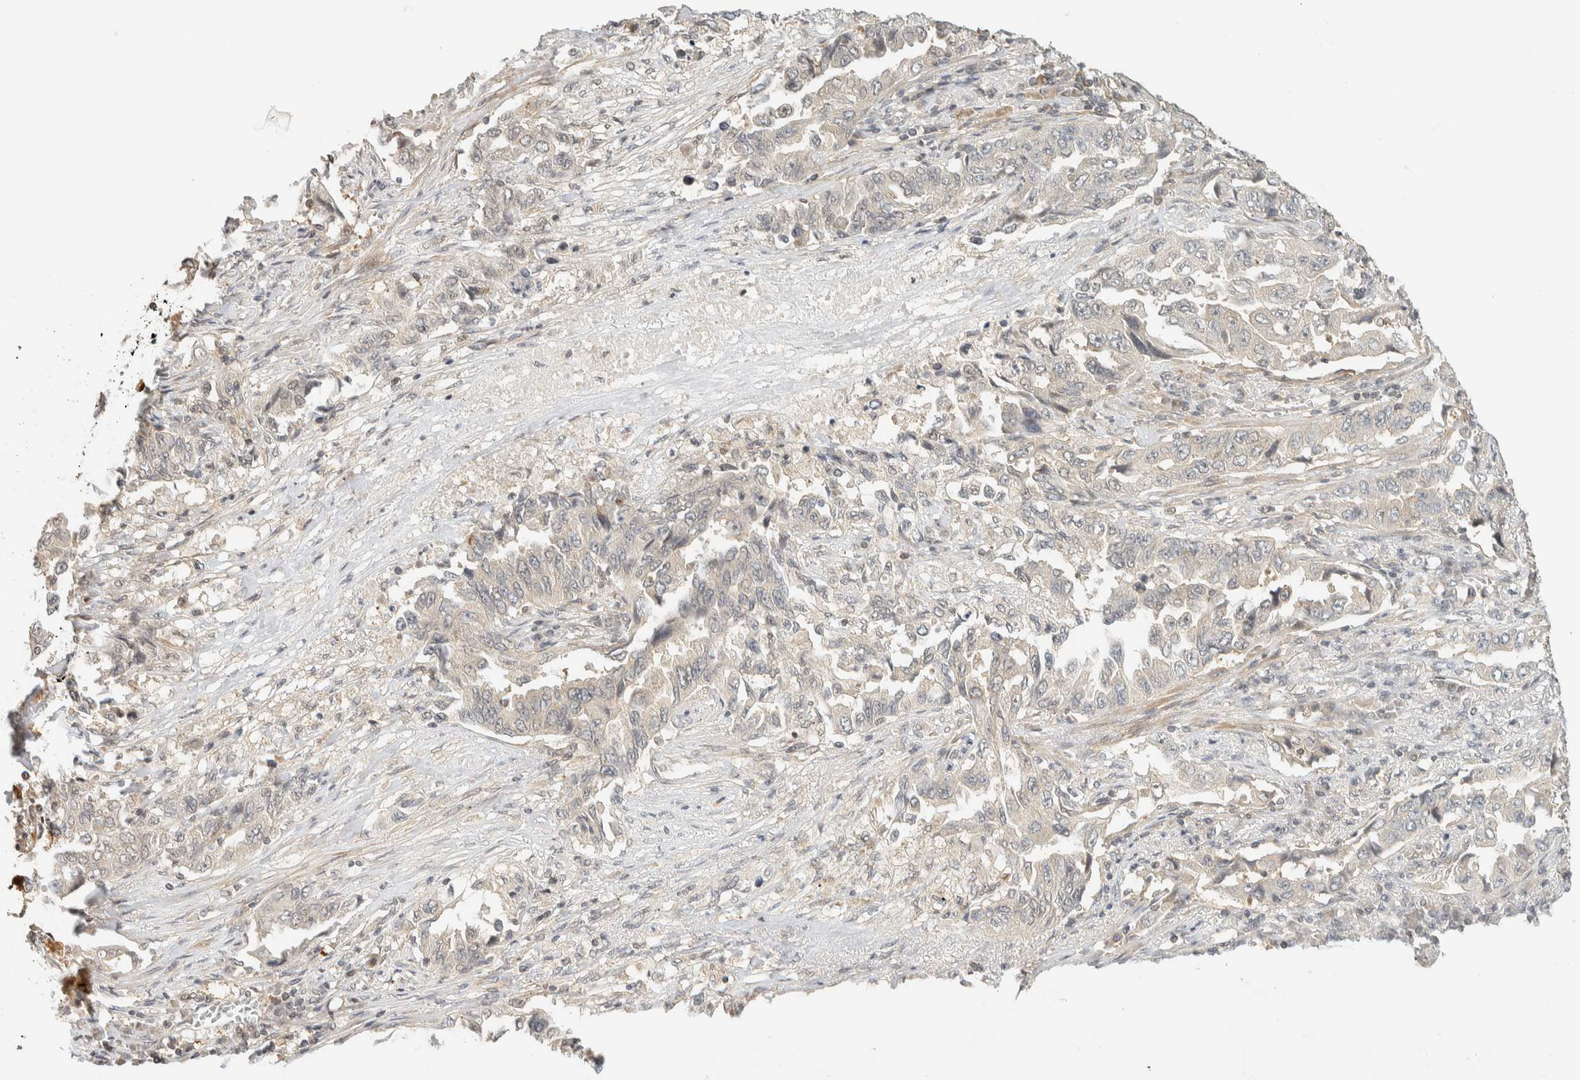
{"staining": {"intensity": "weak", "quantity": "<25%", "location": "cytoplasmic/membranous"}, "tissue": "lung cancer", "cell_type": "Tumor cells", "image_type": "cancer", "snomed": [{"axis": "morphology", "description": "Adenocarcinoma, NOS"}, {"axis": "topography", "description": "Lung"}], "caption": "This is a image of IHC staining of adenocarcinoma (lung), which shows no expression in tumor cells.", "gene": "KIFAP3", "patient": {"sex": "female", "age": 51}}